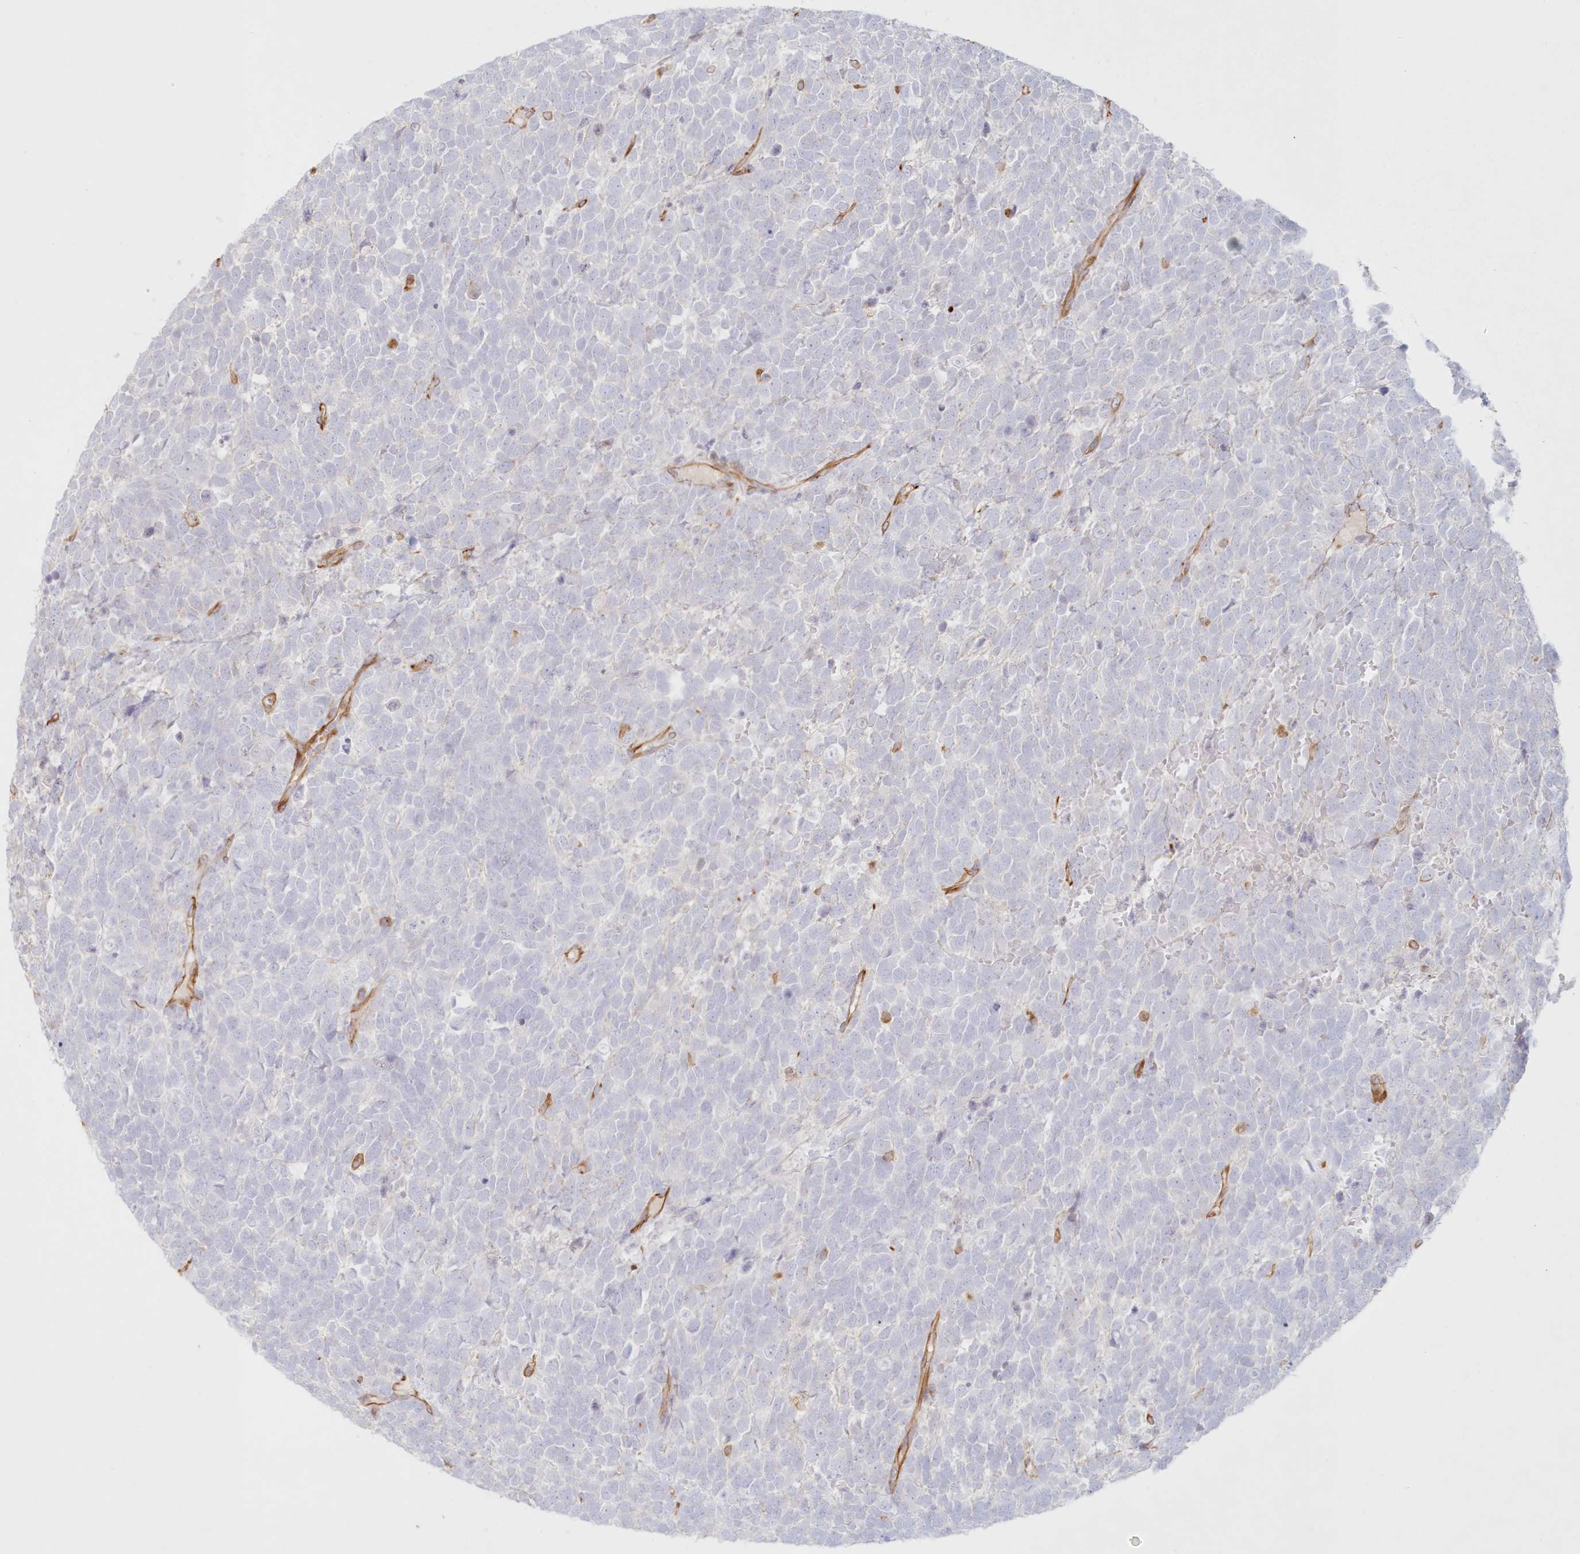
{"staining": {"intensity": "negative", "quantity": "none", "location": "none"}, "tissue": "urothelial cancer", "cell_type": "Tumor cells", "image_type": "cancer", "snomed": [{"axis": "morphology", "description": "Urothelial carcinoma, High grade"}, {"axis": "topography", "description": "Urinary bladder"}], "caption": "This histopathology image is of urothelial carcinoma (high-grade) stained with immunohistochemistry (IHC) to label a protein in brown with the nuclei are counter-stained blue. There is no expression in tumor cells. (Stains: DAB immunohistochemistry (IHC) with hematoxylin counter stain, Microscopy: brightfield microscopy at high magnification).", "gene": "DMRTB1", "patient": {"sex": "female", "age": 82}}